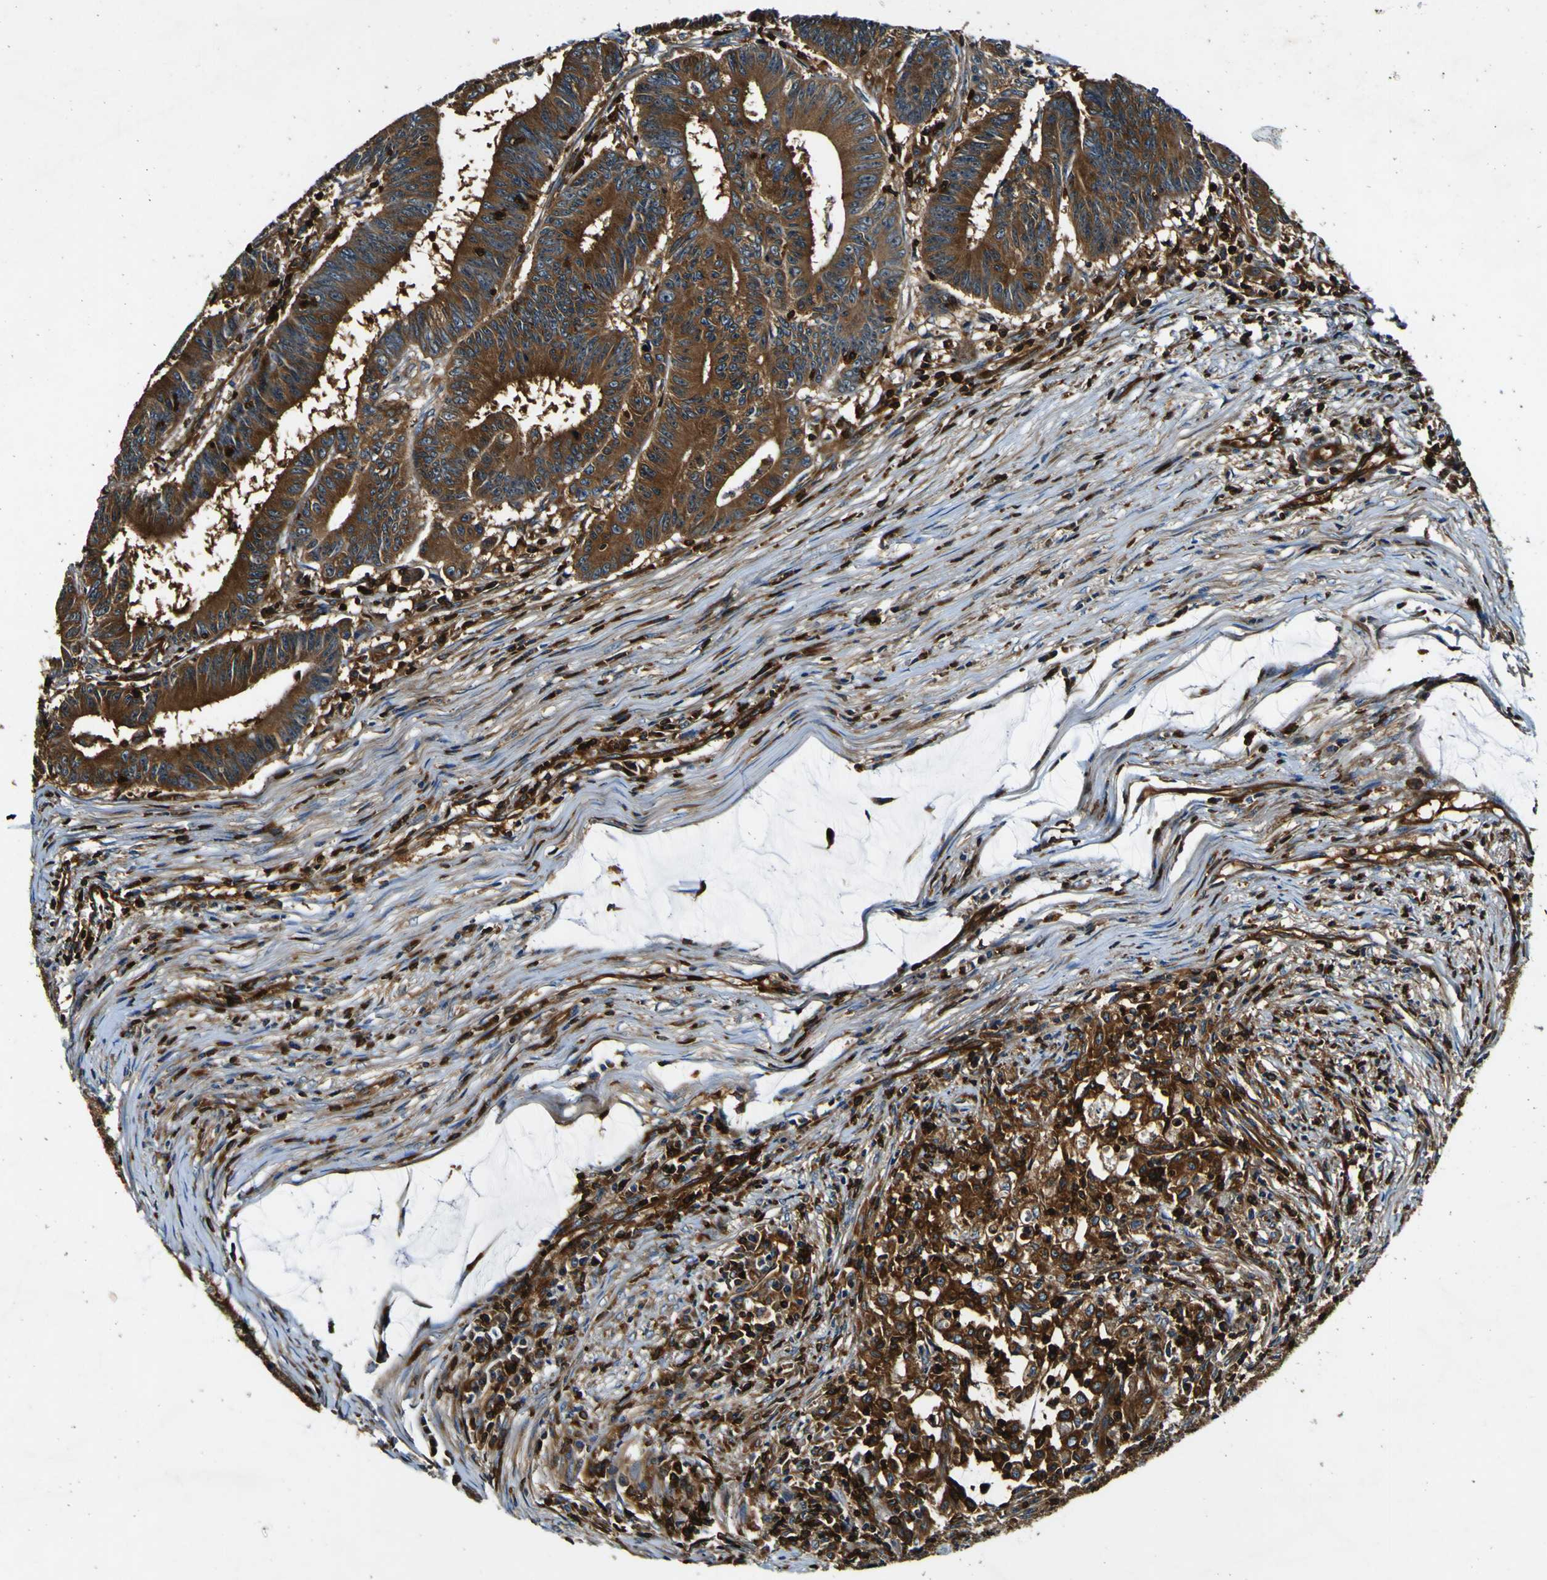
{"staining": {"intensity": "strong", "quantity": ">75%", "location": "cytoplasmic/membranous"}, "tissue": "colorectal cancer", "cell_type": "Tumor cells", "image_type": "cancer", "snomed": [{"axis": "morphology", "description": "Adenocarcinoma, NOS"}, {"axis": "topography", "description": "Colon"}], "caption": "Immunohistochemistry photomicrograph of human adenocarcinoma (colorectal) stained for a protein (brown), which exhibits high levels of strong cytoplasmic/membranous expression in approximately >75% of tumor cells.", "gene": "RHOT2", "patient": {"sex": "male", "age": 45}}